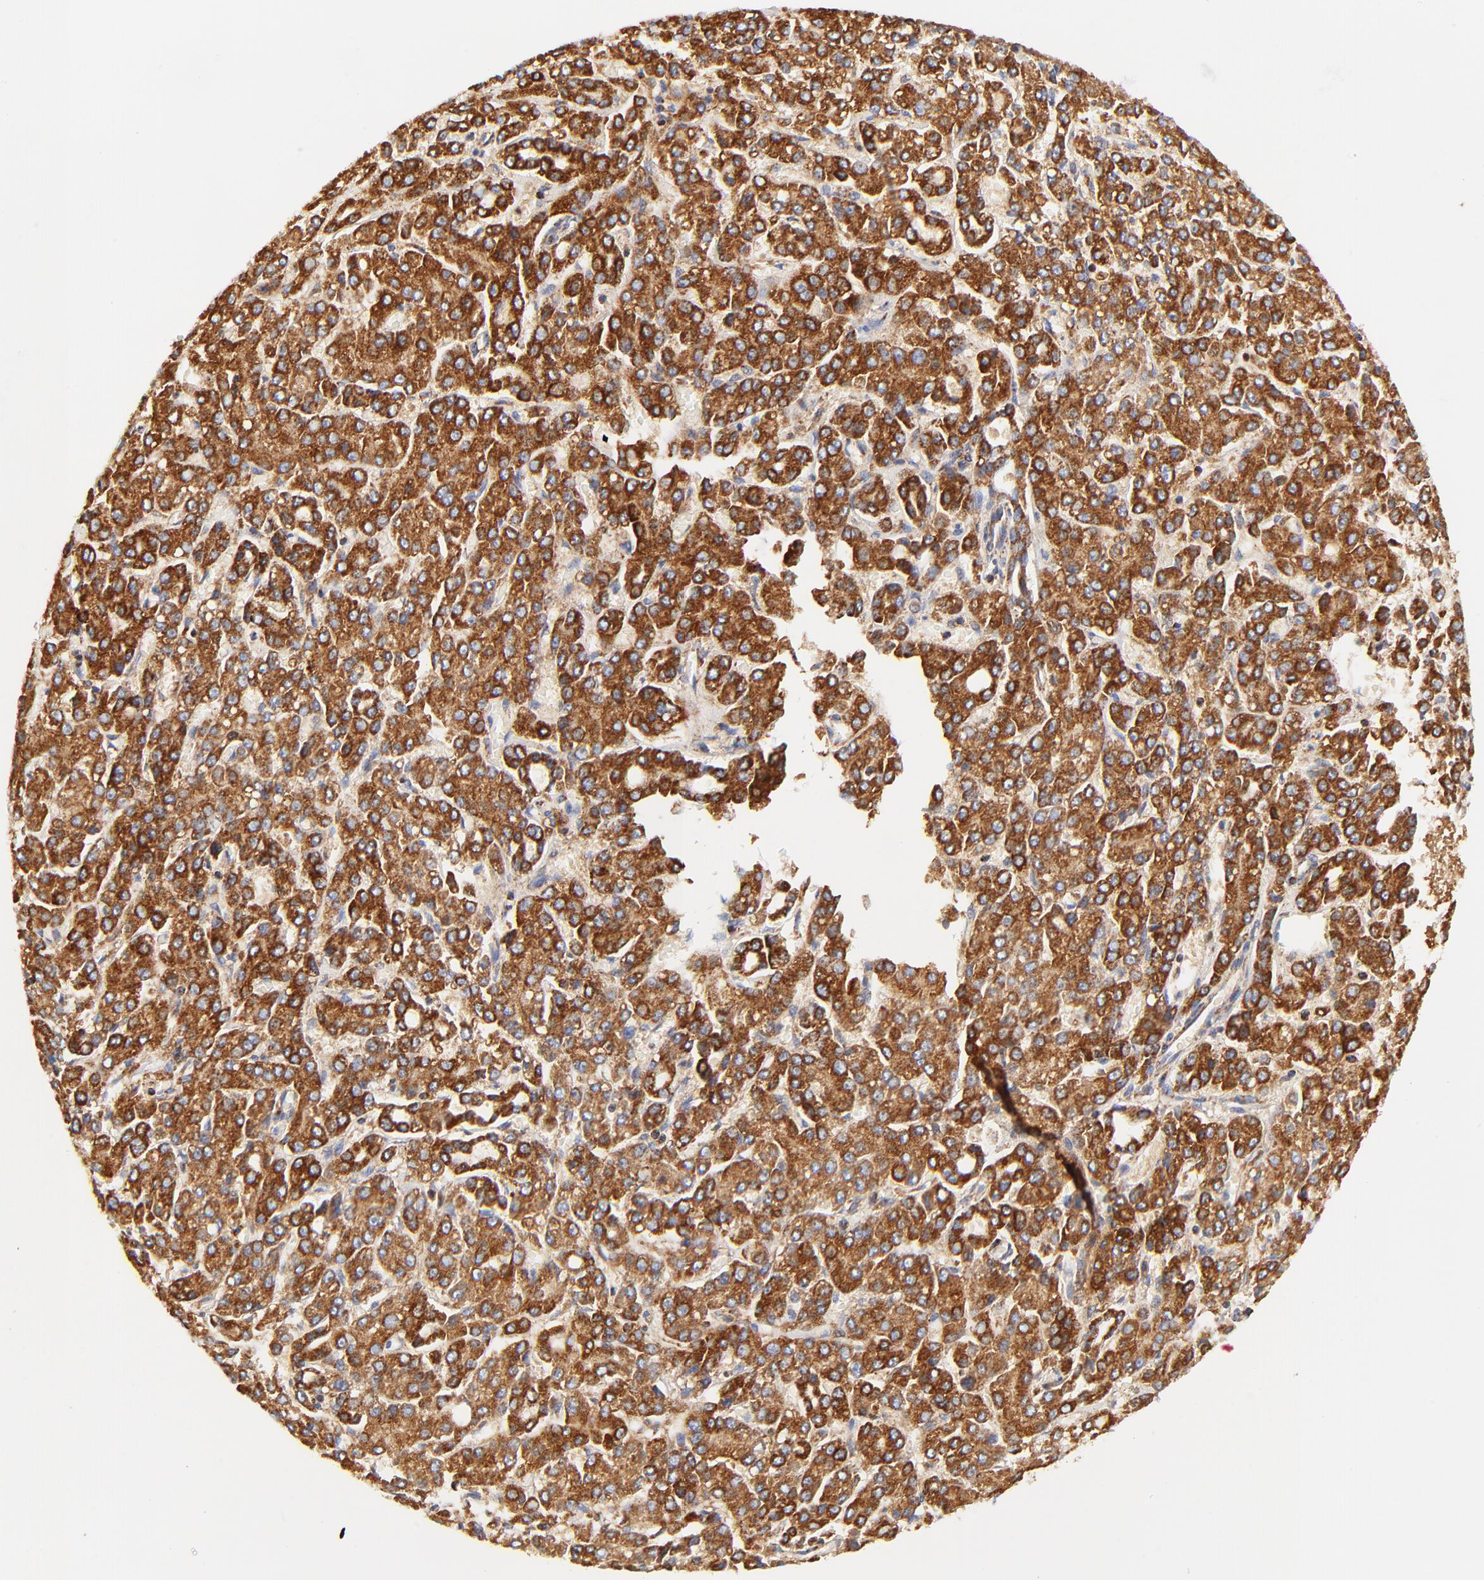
{"staining": {"intensity": "strong", "quantity": ">75%", "location": "cytoplasmic/membranous"}, "tissue": "liver cancer", "cell_type": "Tumor cells", "image_type": "cancer", "snomed": [{"axis": "morphology", "description": "Carcinoma, Hepatocellular, NOS"}, {"axis": "topography", "description": "Liver"}], "caption": "High-magnification brightfield microscopy of liver cancer (hepatocellular carcinoma) stained with DAB (brown) and counterstained with hematoxylin (blue). tumor cells exhibit strong cytoplasmic/membranous expression is present in about>75% of cells.", "gene": "ATP5F1D", "patient": {"sex": "male", "age": 69}}